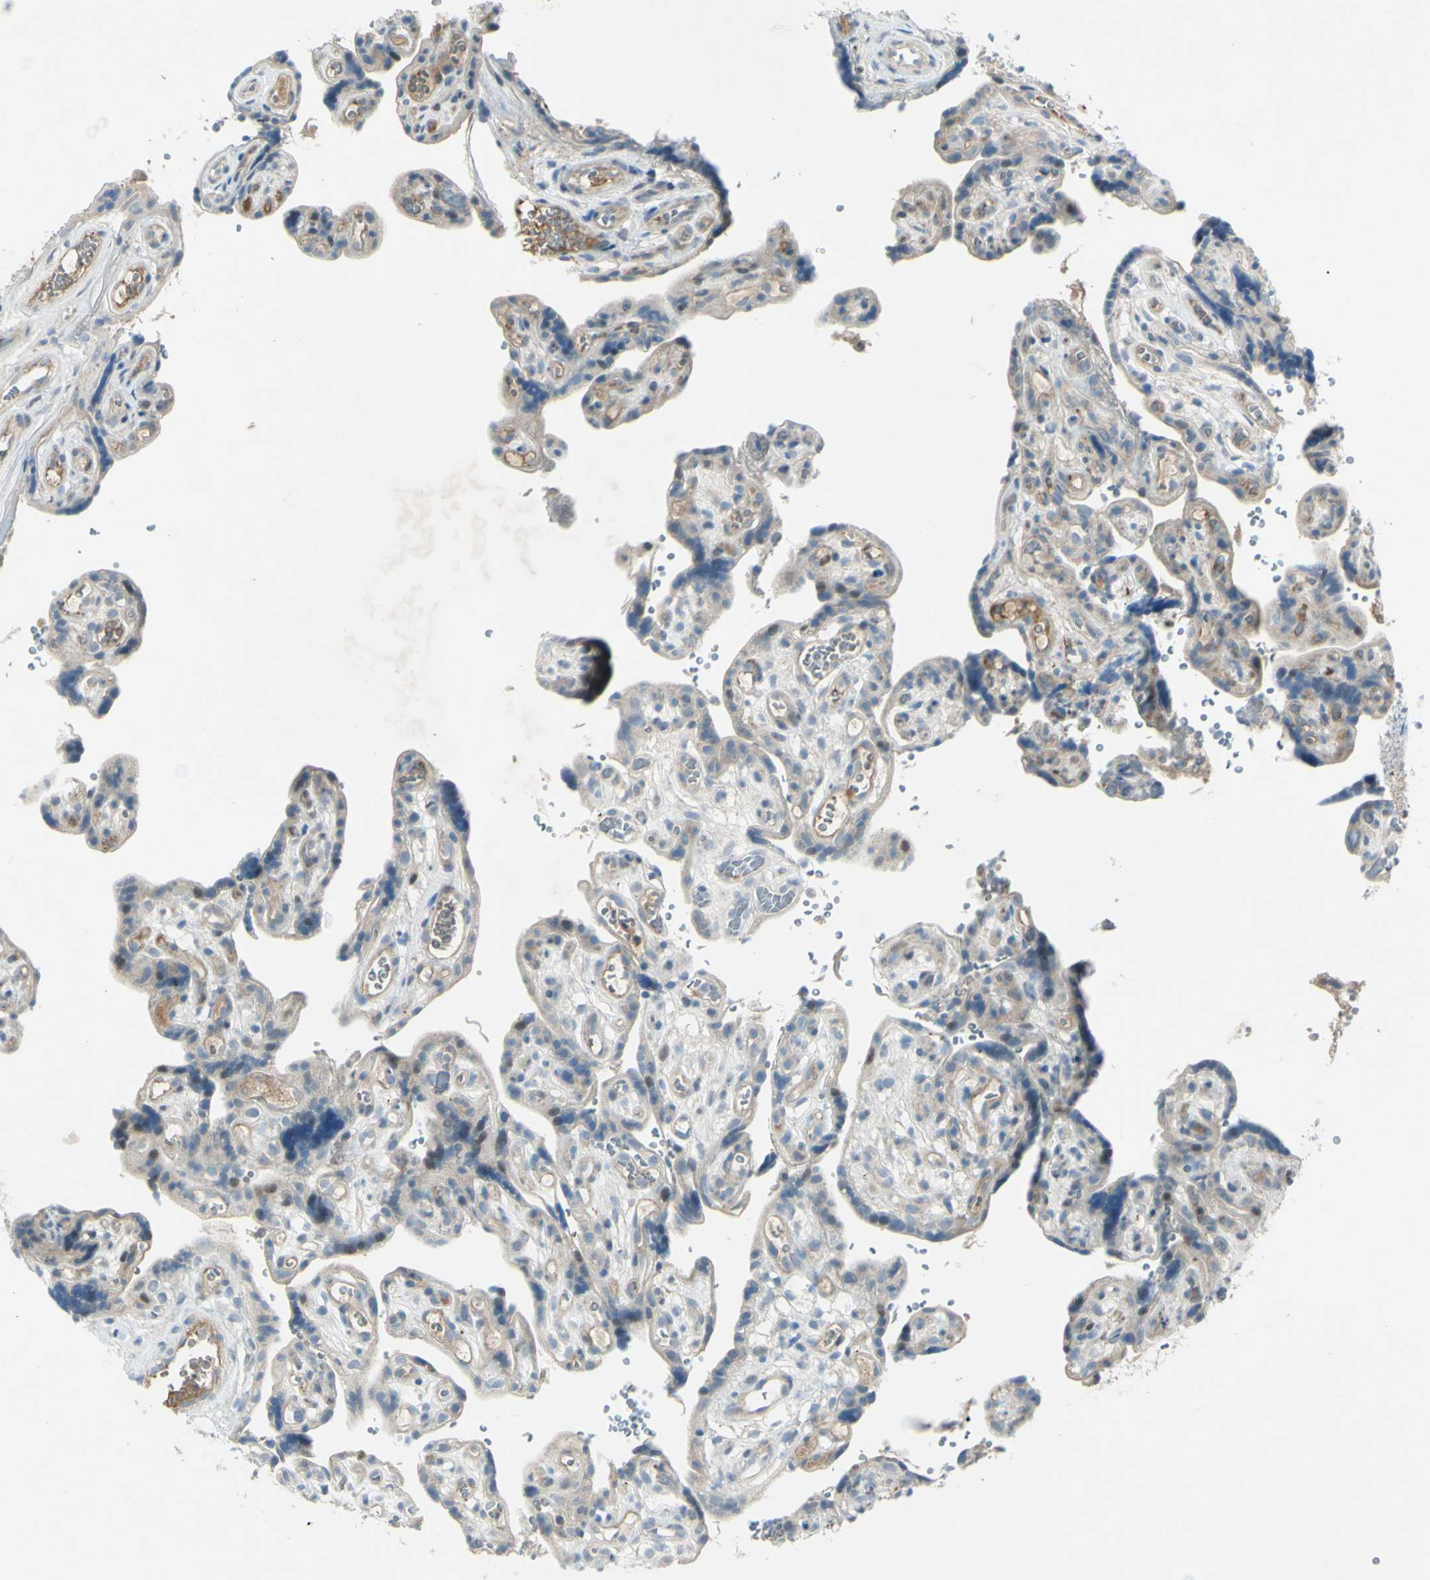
{"staining": {"intensity": "weak", "quantity": "25%-75%", "location": "cytoplasmic/membranous,nuclear"}, "tissue": "placenta", "cell_type": "Trophoblastic cells", "image_type": "normal", "snomed": [{"axis": "morphology", "description": "Normal tissue, NOS"}, {"axis": "topography", "description": "Placenta"}], "caption": "DAB immunohistochemical staining of benign placenta demonstrates weak cytoplasmic/membranous,nuclear protein expression in approximately 25%-75% of trophoblastic cells. Using DAB (3,3'-diaminobenzidine) (brown) and hematoxylin (blue) stains, captured at high magnification using brightfield microscopy.", "gene": "C1orf159", "patient": {"sex": "female", "age": 30}}